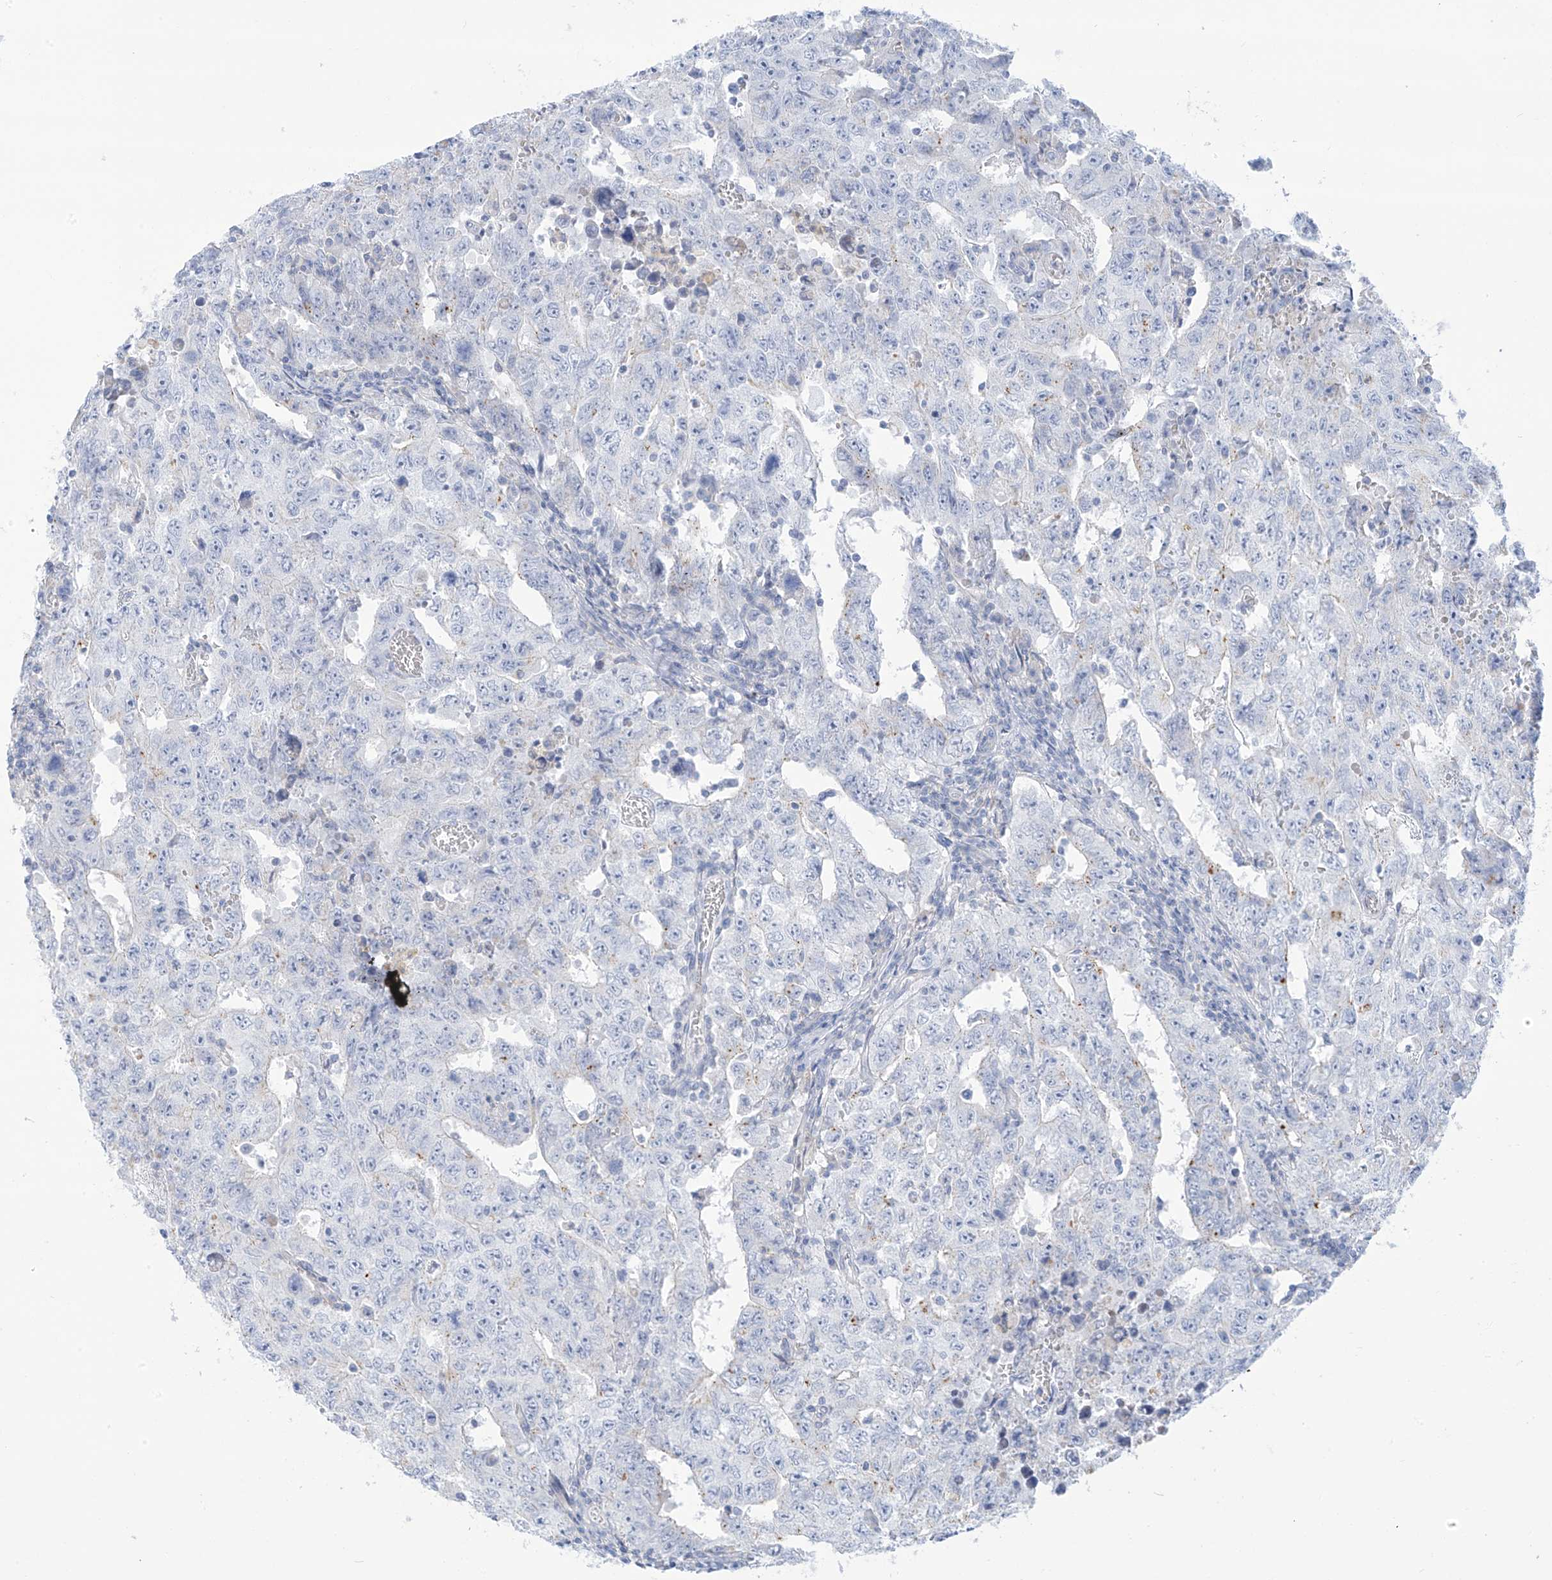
{"staining": {"intensity": "negative", "quantity": "none", "location": "none"}, "tissue": "testis cancer", "cell_type": "Tumor cells", "image_type": "cancer", "snomed": [{"axis": "morphology", "description": "Carcinoma, Embryonal, NOS"}, {"axis": "topography", "description": "Testis"}], "caption": "Tumor cells show no significant positivity in testis embryonal carcinoma.", "gene": "FABP2", "patient": {"sex": "male", "age": 26}}